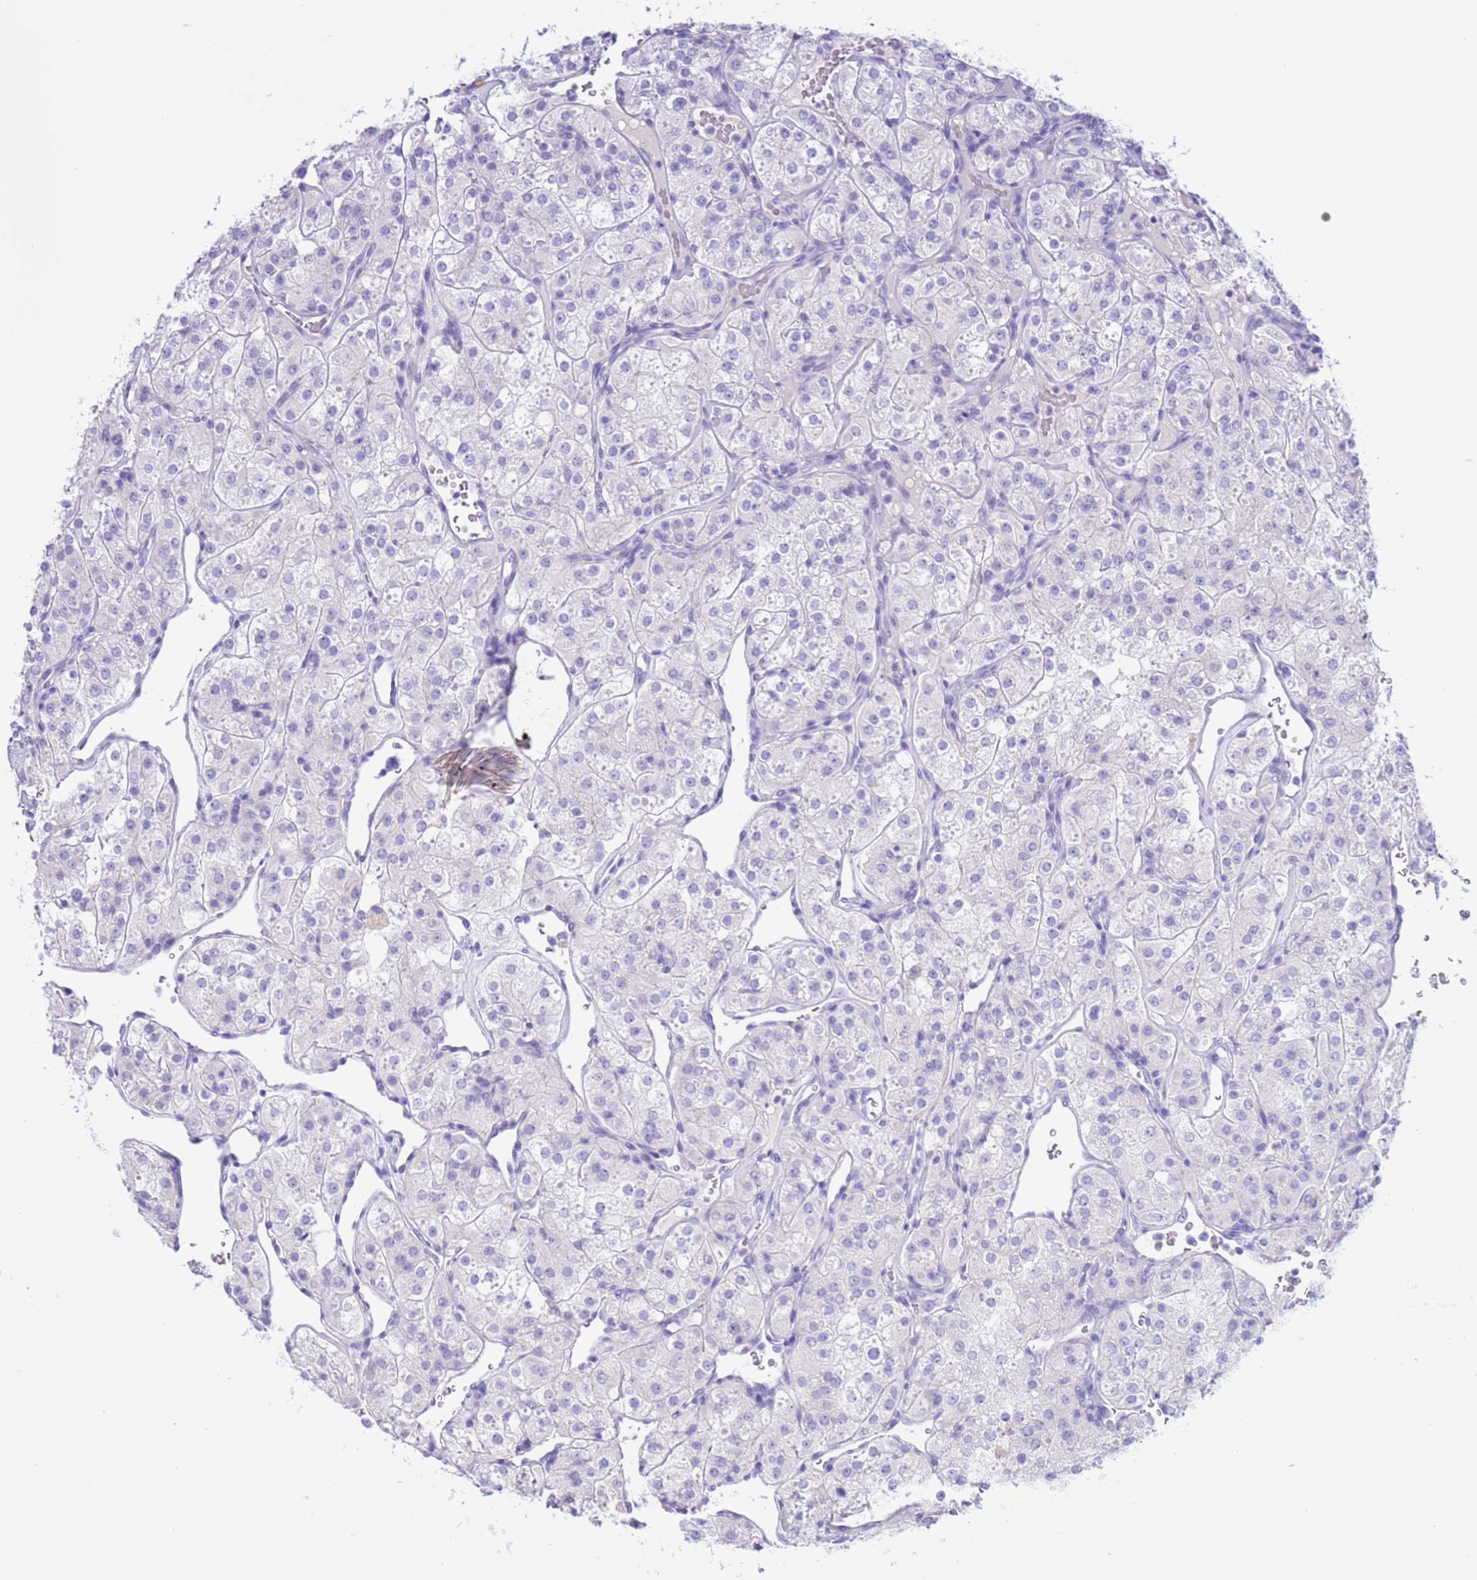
{"staining": {"intensity": "negative", "quantity": "none", "location": "none"}, "tissue": "renal cancer", "cell_type": "Tumor cells", "image_type": "cancer", "snomed": [{"axis": "morphology", "description": "Adenocarcinoma, NOS"}, {"axis": "topography", "description": "Kidney"}], "caption": "This is a micrograph of IHC staining of renal adenocarcinoma, which shows no expression in tumor cells. Brightfield microscopy of immunohistochemistry (IHC) stained with DAB (3,3'-diaminobenzidine) (brown) and hematoxylin (blue), captured at high magnification.", "gene": "CPB1", "patient": {"sex": "male", "age": 77}}